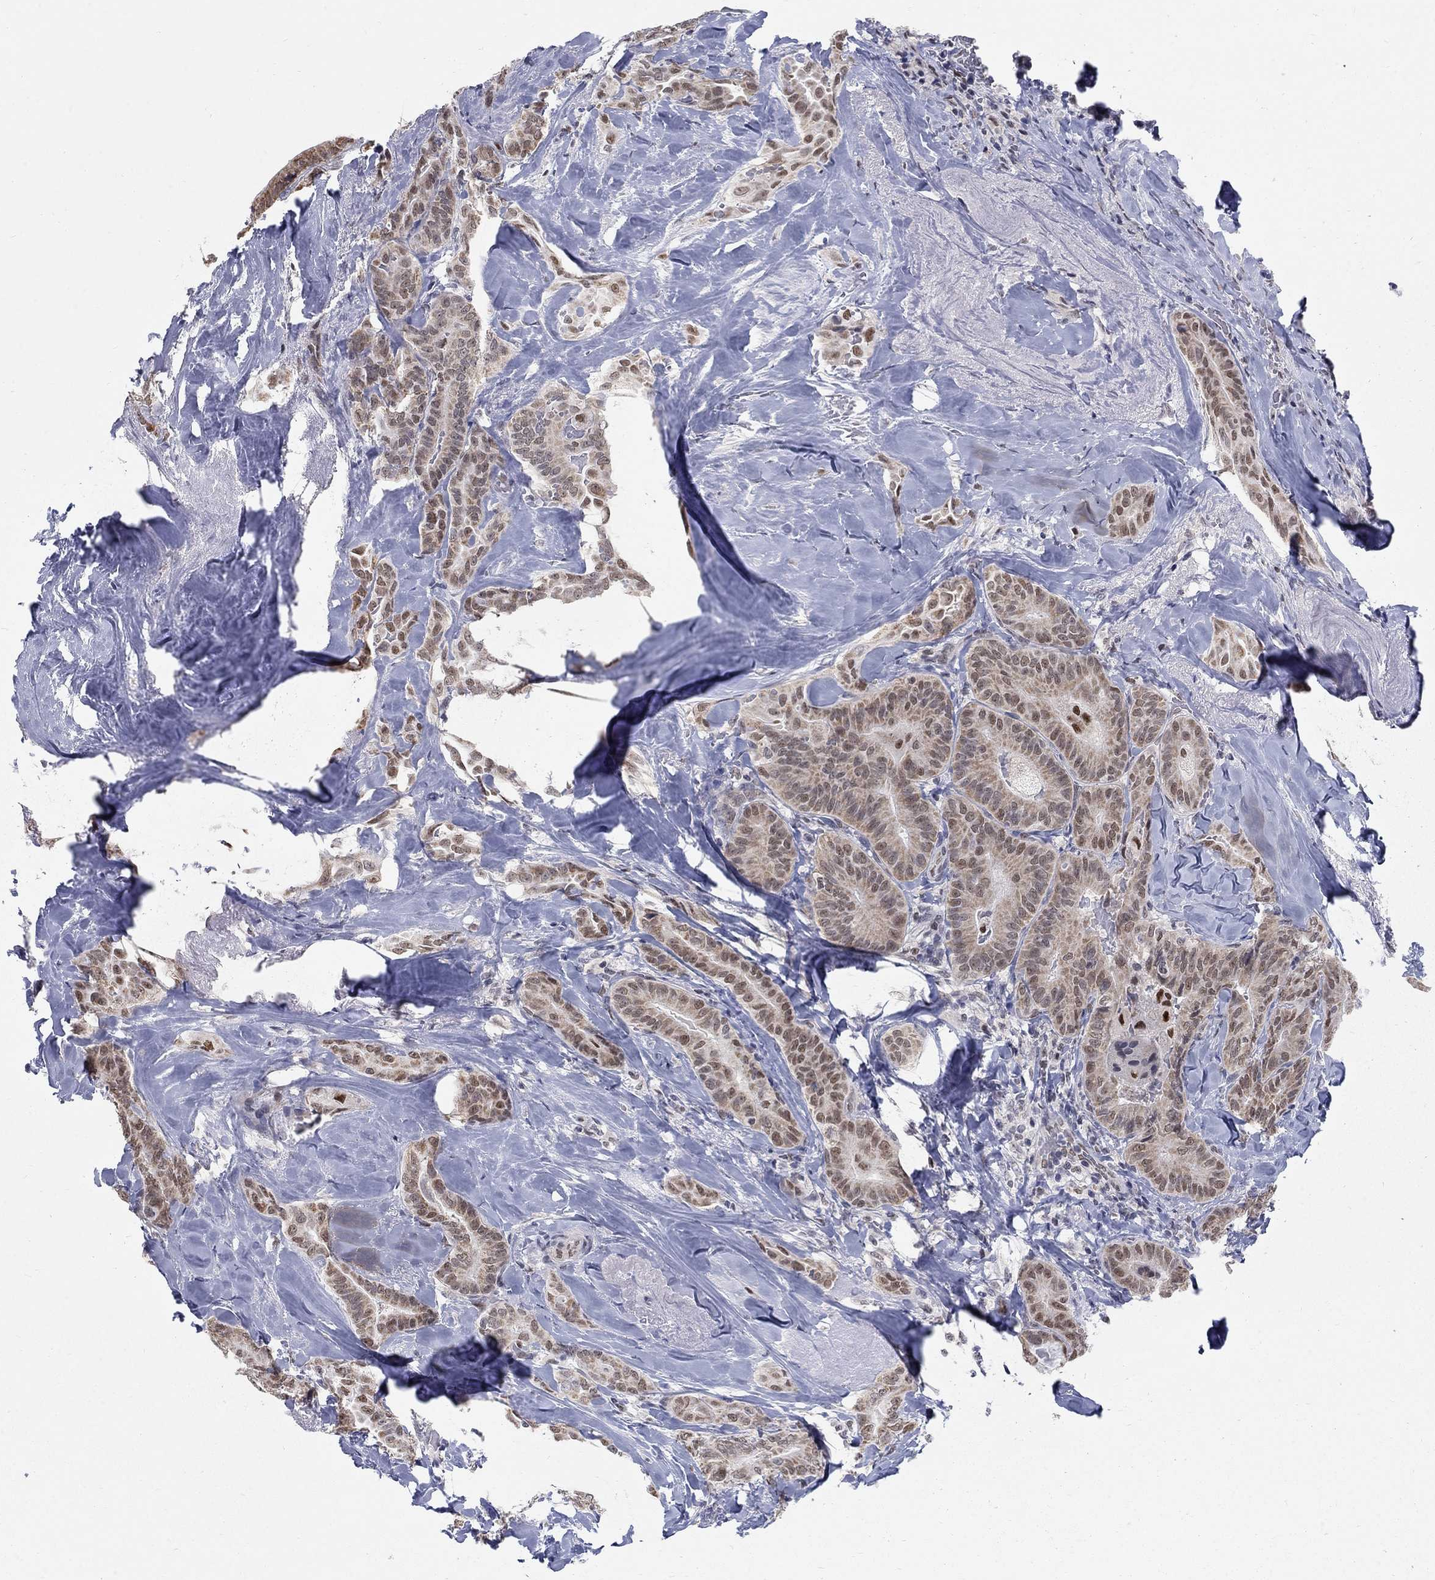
{"staining": {"intensity": "moderate", "quantity": "25%-75%", "location": "nuclear"}, "tissue": "thyroid cancer", "cell_type": "Tumor cells", "image_type": "cancer", "snomed": [{"axis": "morphology", "description": "Papillary adenocarcinoma, NOS"}, {"axis": "topography", "description": "Thyroid gland"}], "caption": "This histopathology image exhibits thyroid papillary adenocarcinoma stained with immunohistochemistry to label a protein in brown. The nuclear of tumor cells show moderate positivity for the protein. Nuclei are counter-stained blue.", "gene": "GCFC2", "patient": {"sex": "male", "age": 61}}